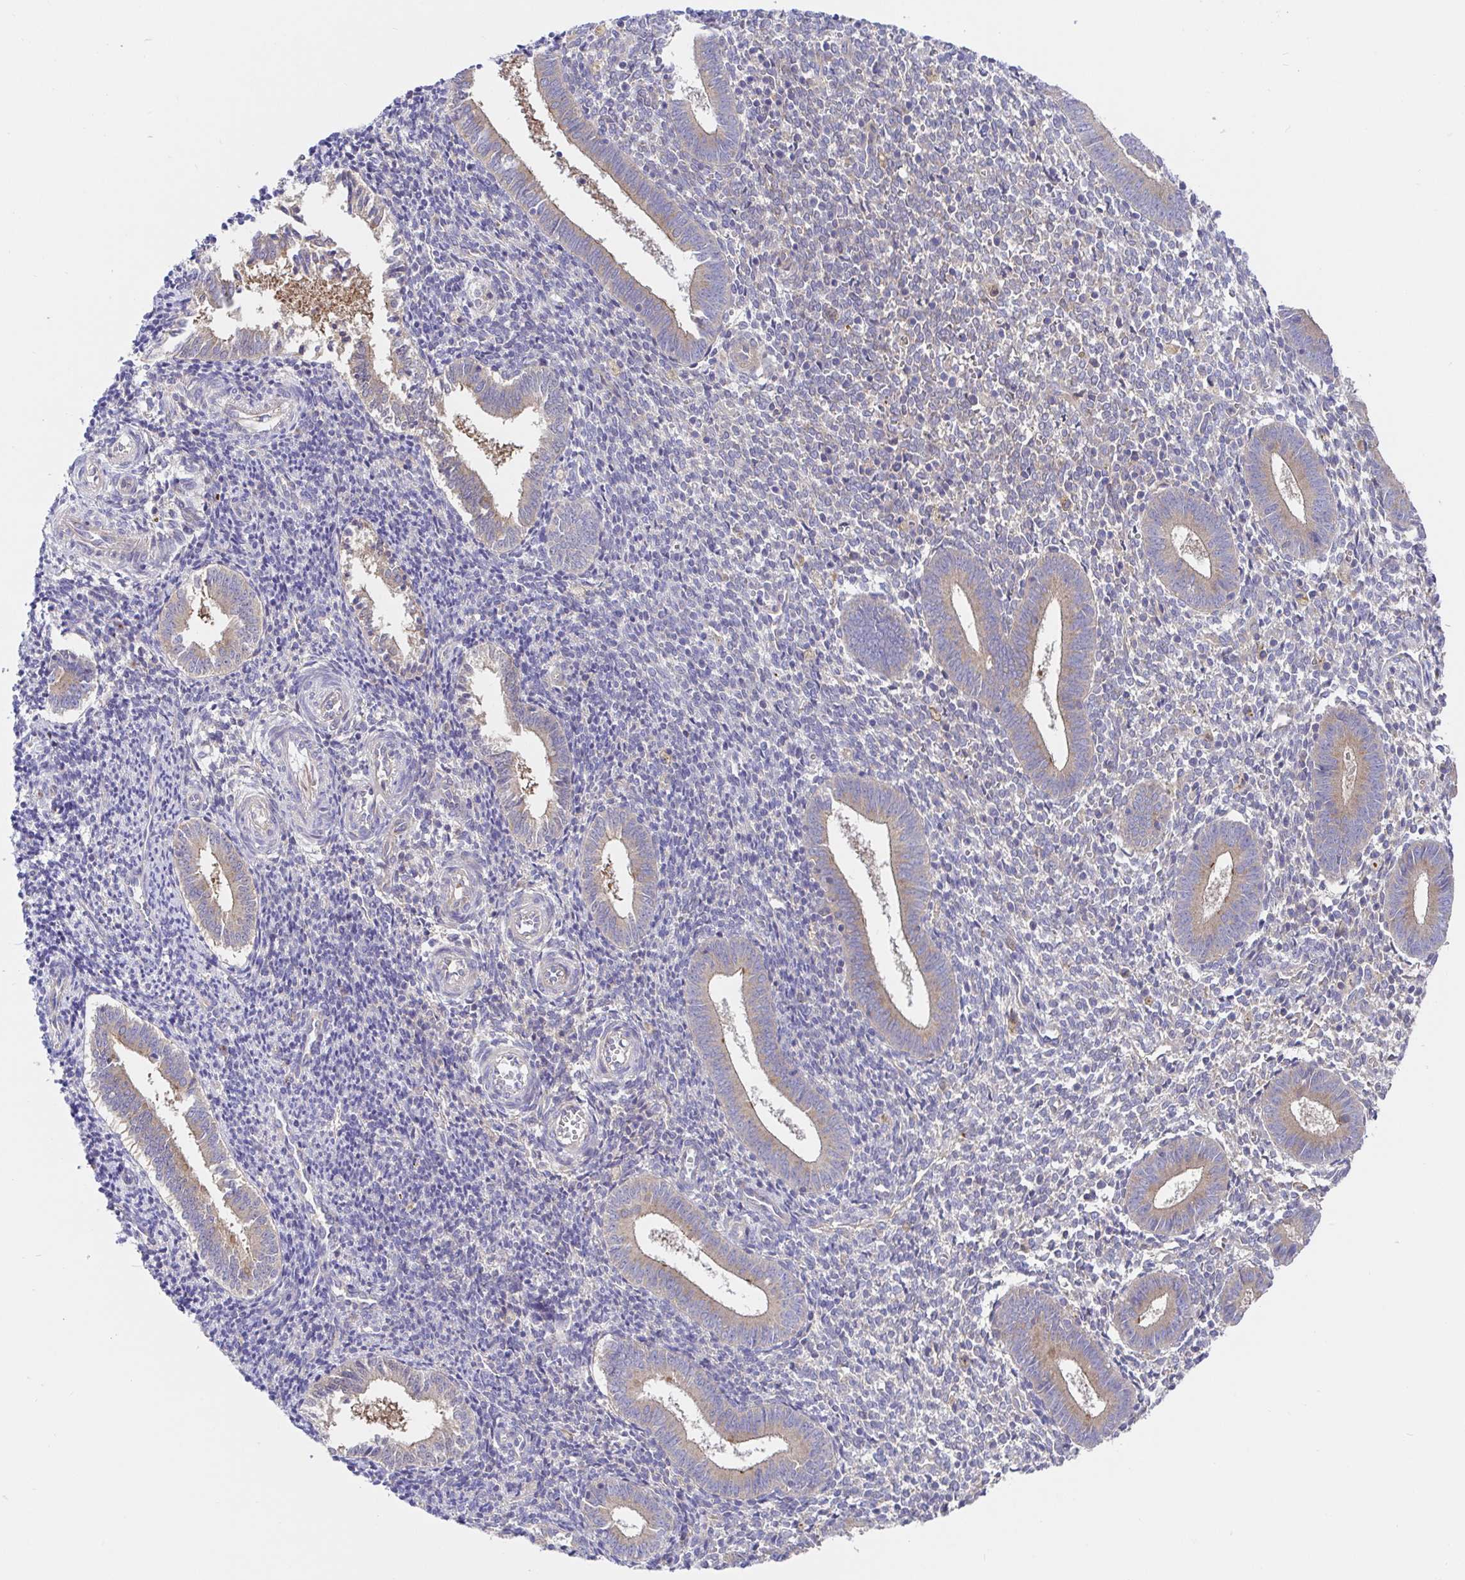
{"staining": {"intensity": "negative", "quantity": "none", "location": "none"}, "tissue": "endometrium", "cell_type": "Cells in endometrial stroma", "image_type": "normal", "snomed": [{"axis": "morphology", "description": "Normal tissue, NOS"}, {"axis": "topography", "description": "Endometrium"}], "caption": "IHC micrograph of unremarkable endometrium: endometrium stained with DAB (3,3'-diaminobenzidine) displays no significant protein positivity in cells in endometrial stroma.", "gene": "GOLGA1", "patient": {"sex": "female", "age": 25}}